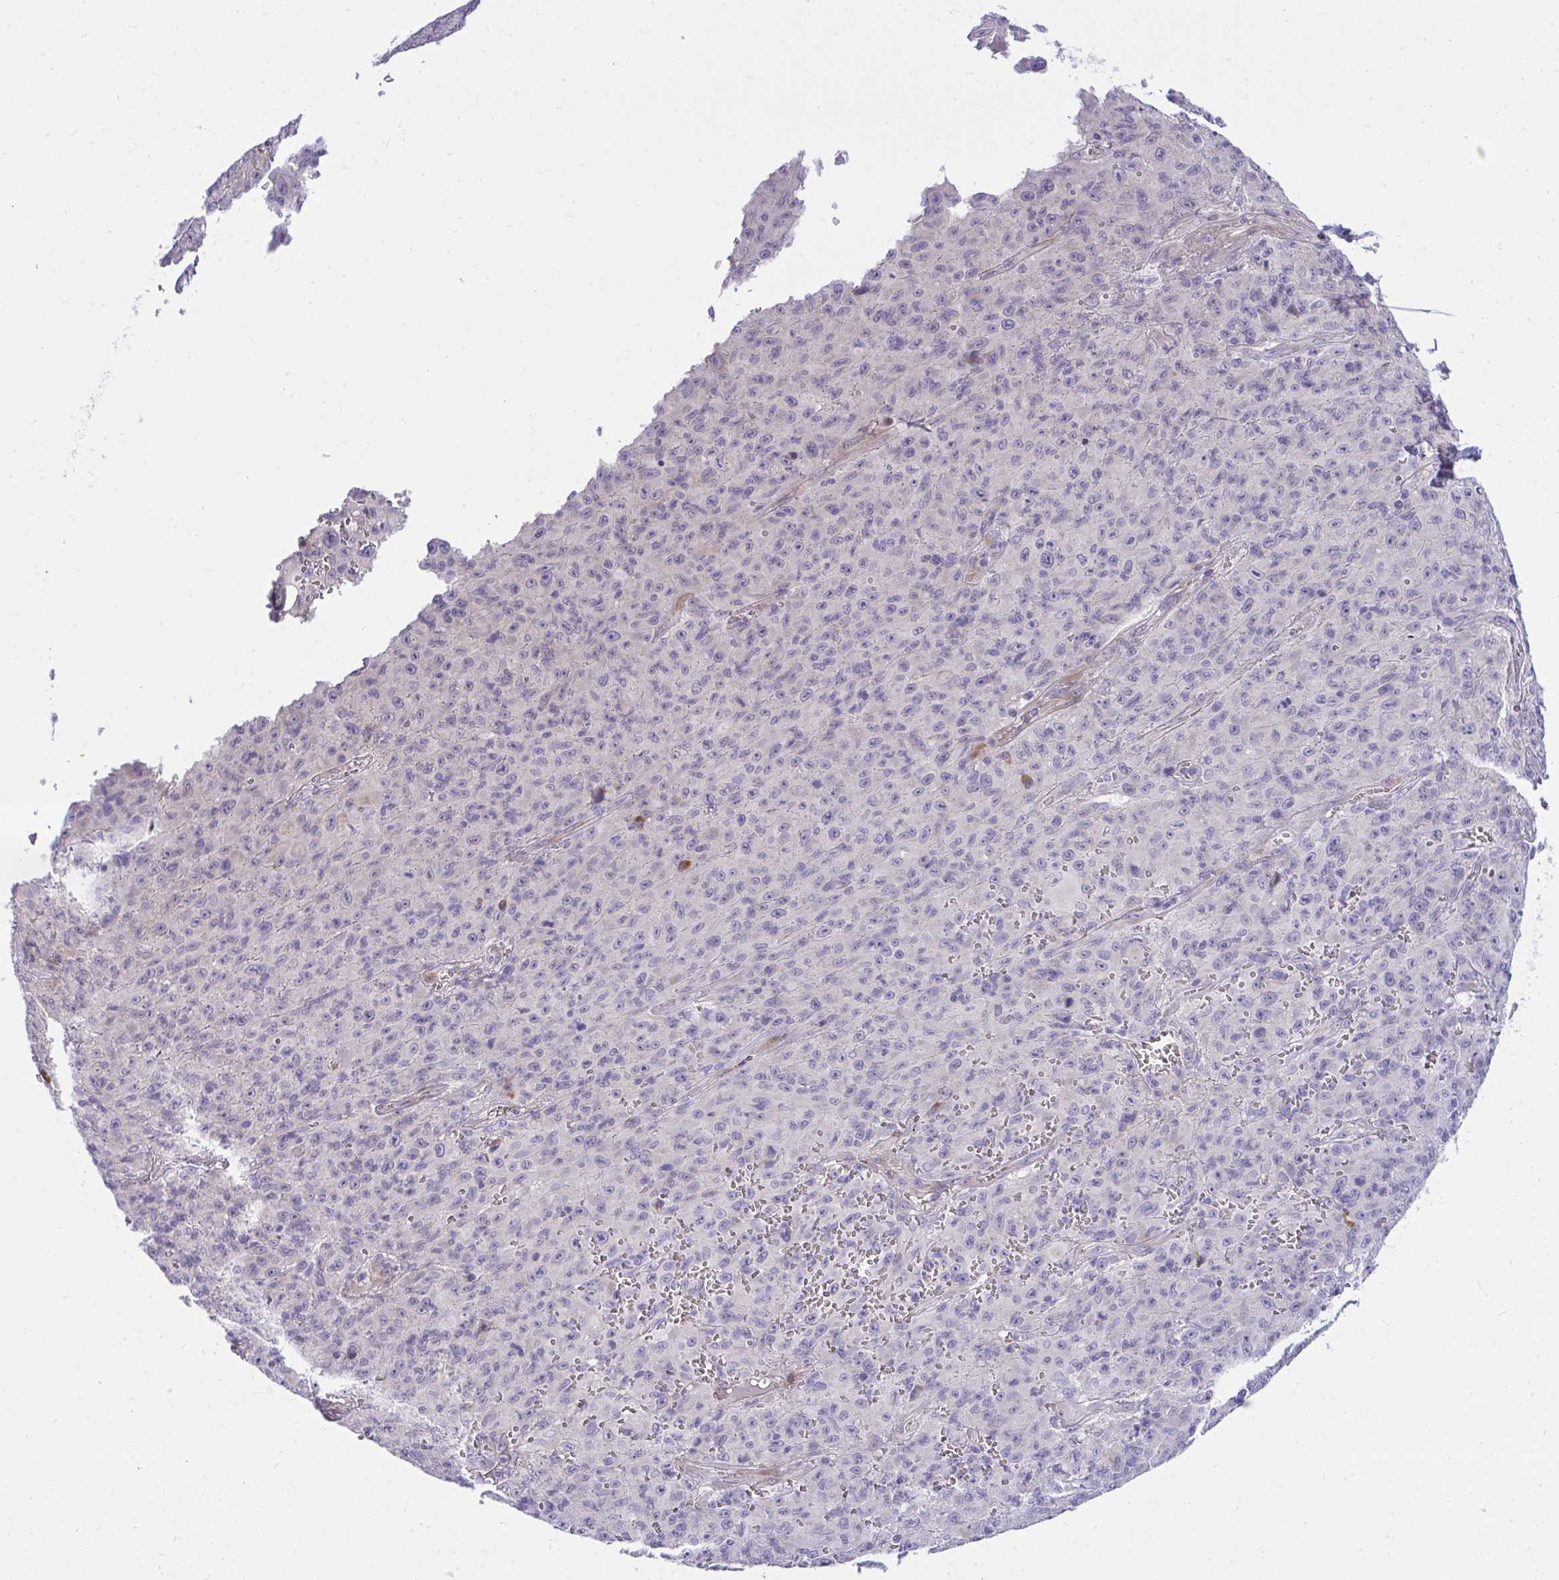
{"staining": {"intensity": "negative", "quantity": "none", "location": "none"}, "tissue": "melanoma", "cell_type": "Tumor cells", "image_type": "cancer", "snomed": [{"axis": "morphology", "description": "Malignant melanoma, NOS"}, {"axis": "topography", "description": "Skin"}], "caption": "Malignant melanoma was stained to show a protein in brown. There is no significant positivity in tumor cells.", "gene": "PIGZ", "patient": {"sex": "male", "age": 46}}